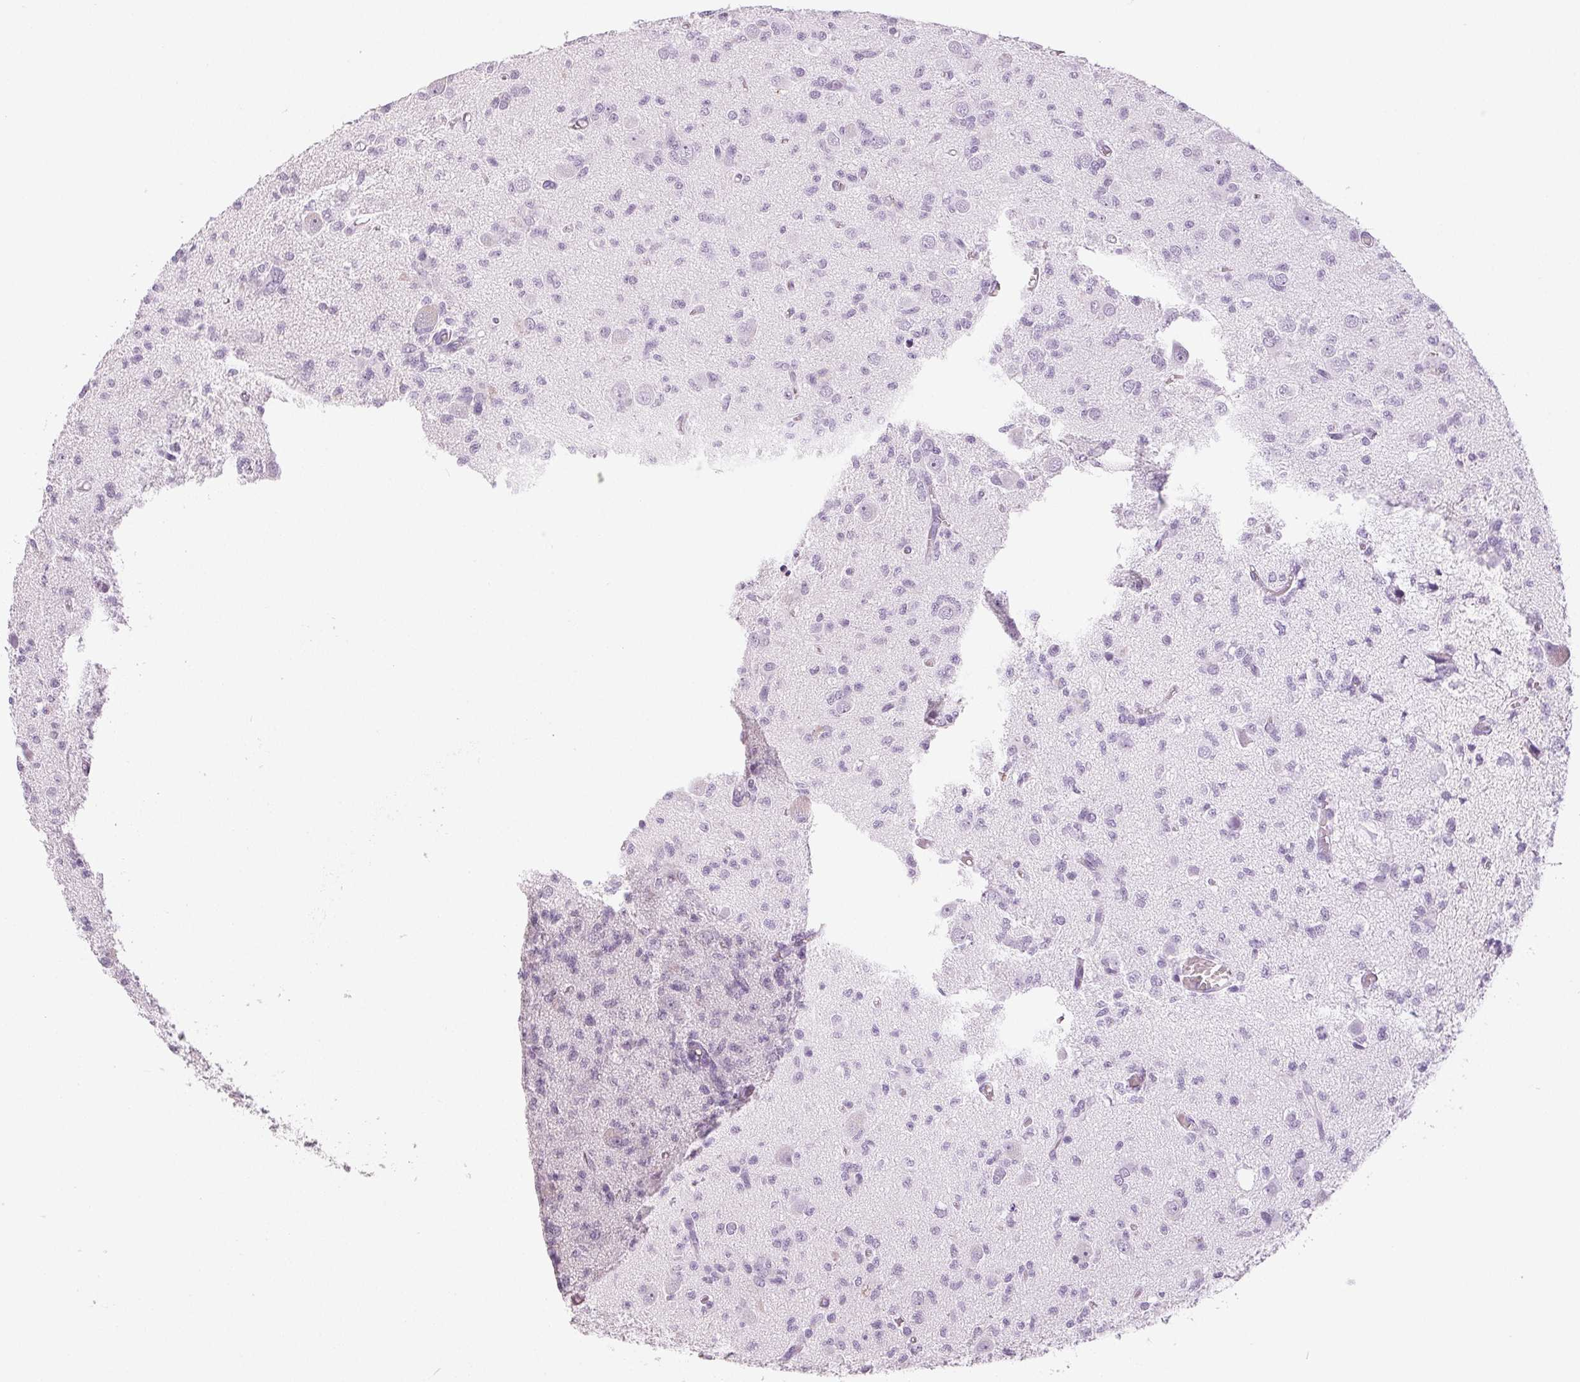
{"staining": {"intensity": "negative", "quantity": "none", "location": "none"}, "tissue": "glioma", "cell_type": "Tumor cells", "image_type": "cancer", "snomed": [{"axis": "morphology", "description": "Glioma, malignant, Low grade"}, {"axis": "topography", "description": "Brain"}], "caption": "IHC image of malignant glioma (low-grade) stained for a protein (brown), which shows no expression in tumor cells.", "gene": "LTF", "patient": {"sex": "male", "age": 64}}